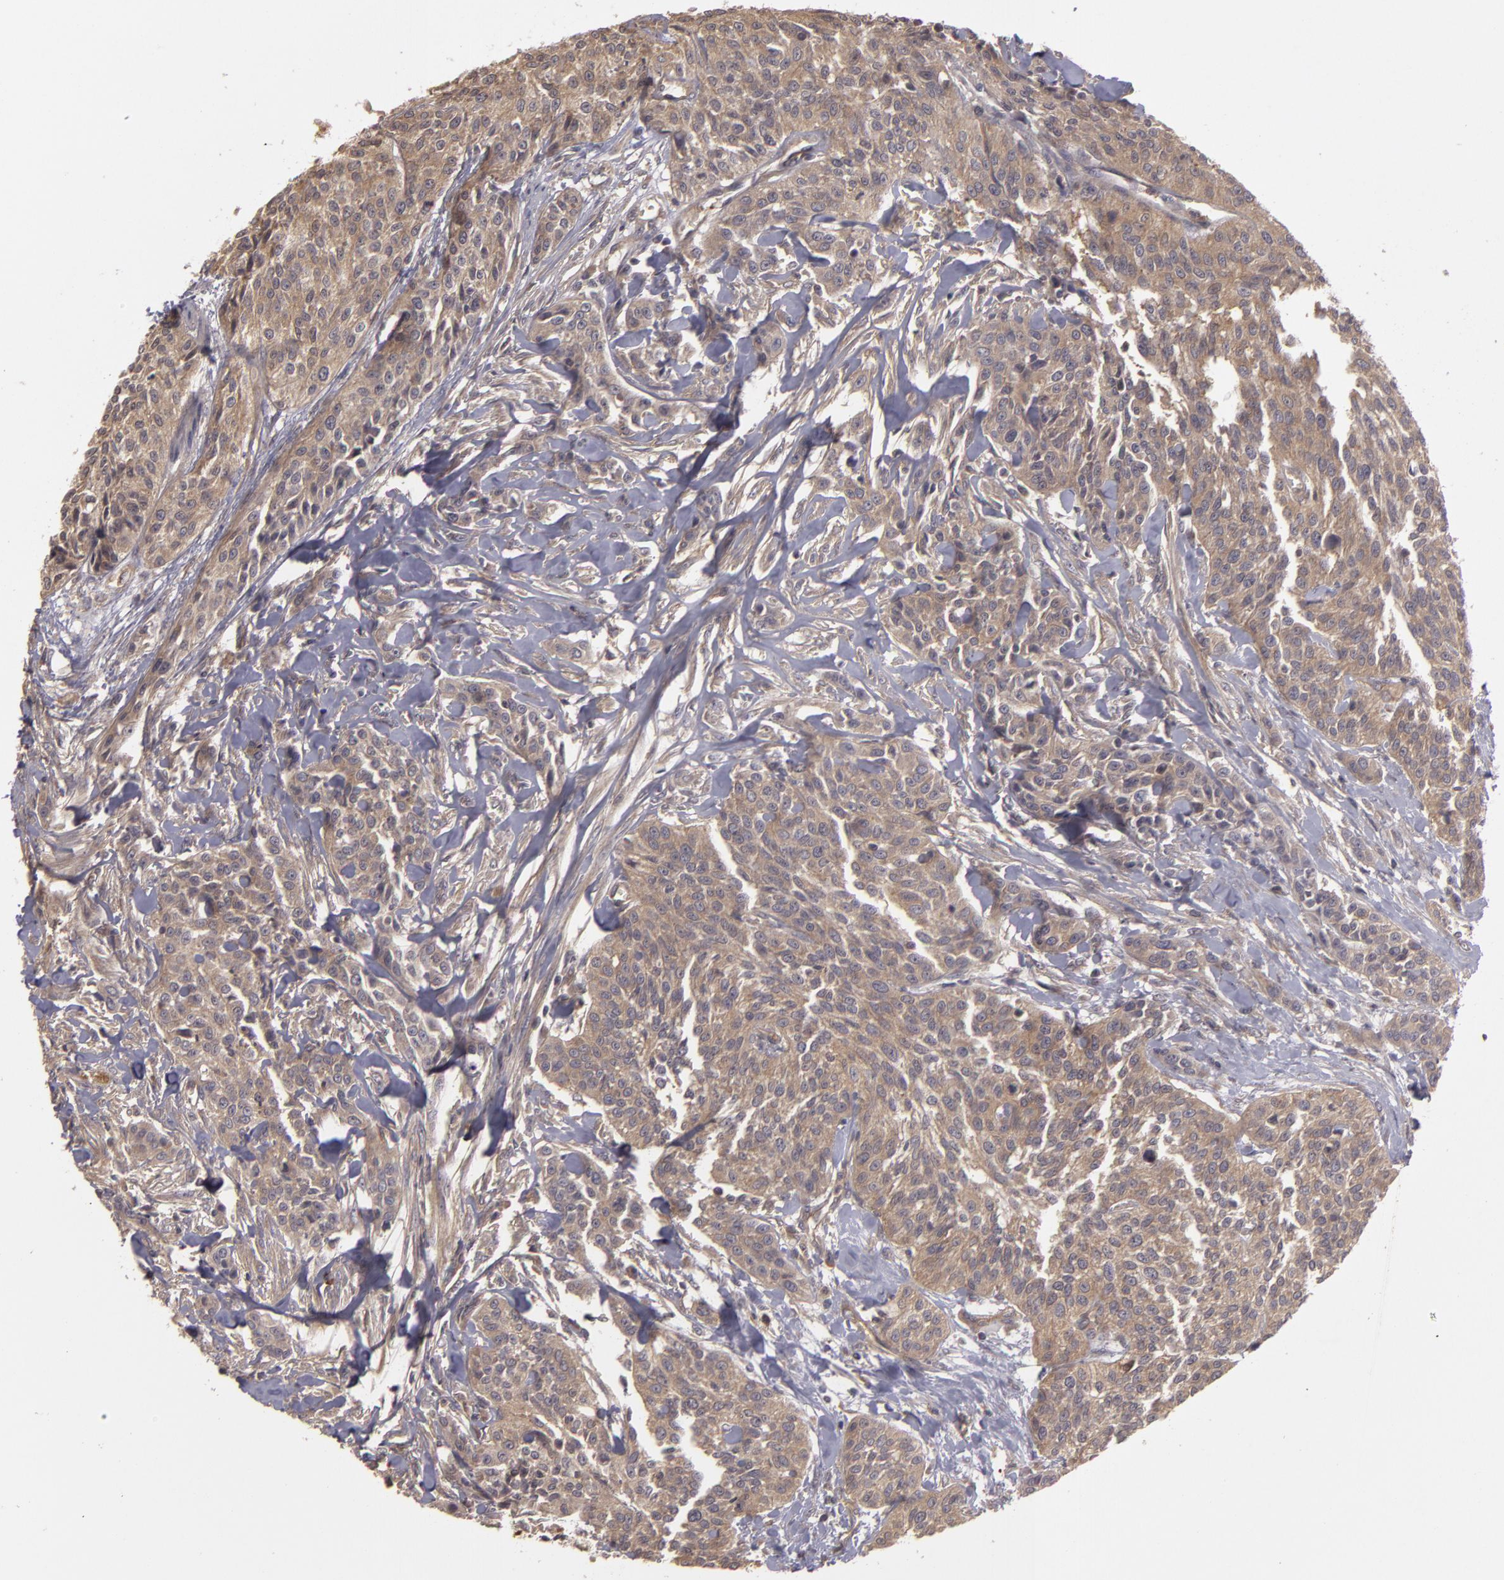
{"staining": {"intensity": "weak", "quantity": ">75%", "location": "cytoplasmic/membranous"}, "tissue": "urothelial cancer", "cell_type": "Tumor cells", "image_type": "cancer", "snomed": [{"axis": "morphology", "description": "Urothelial carcinoma, High grade"}, {"axis": "topography", "description": "Urinary bladder"}], "caption": "Urothelial carcinoma (high-grade) stained with immunohistochemistry shows weak cytoplasmic/membranous positivity in about >75% of tumor cells.", "gene": "HRAS", "patient": {"sex": "male", "age": 56}}